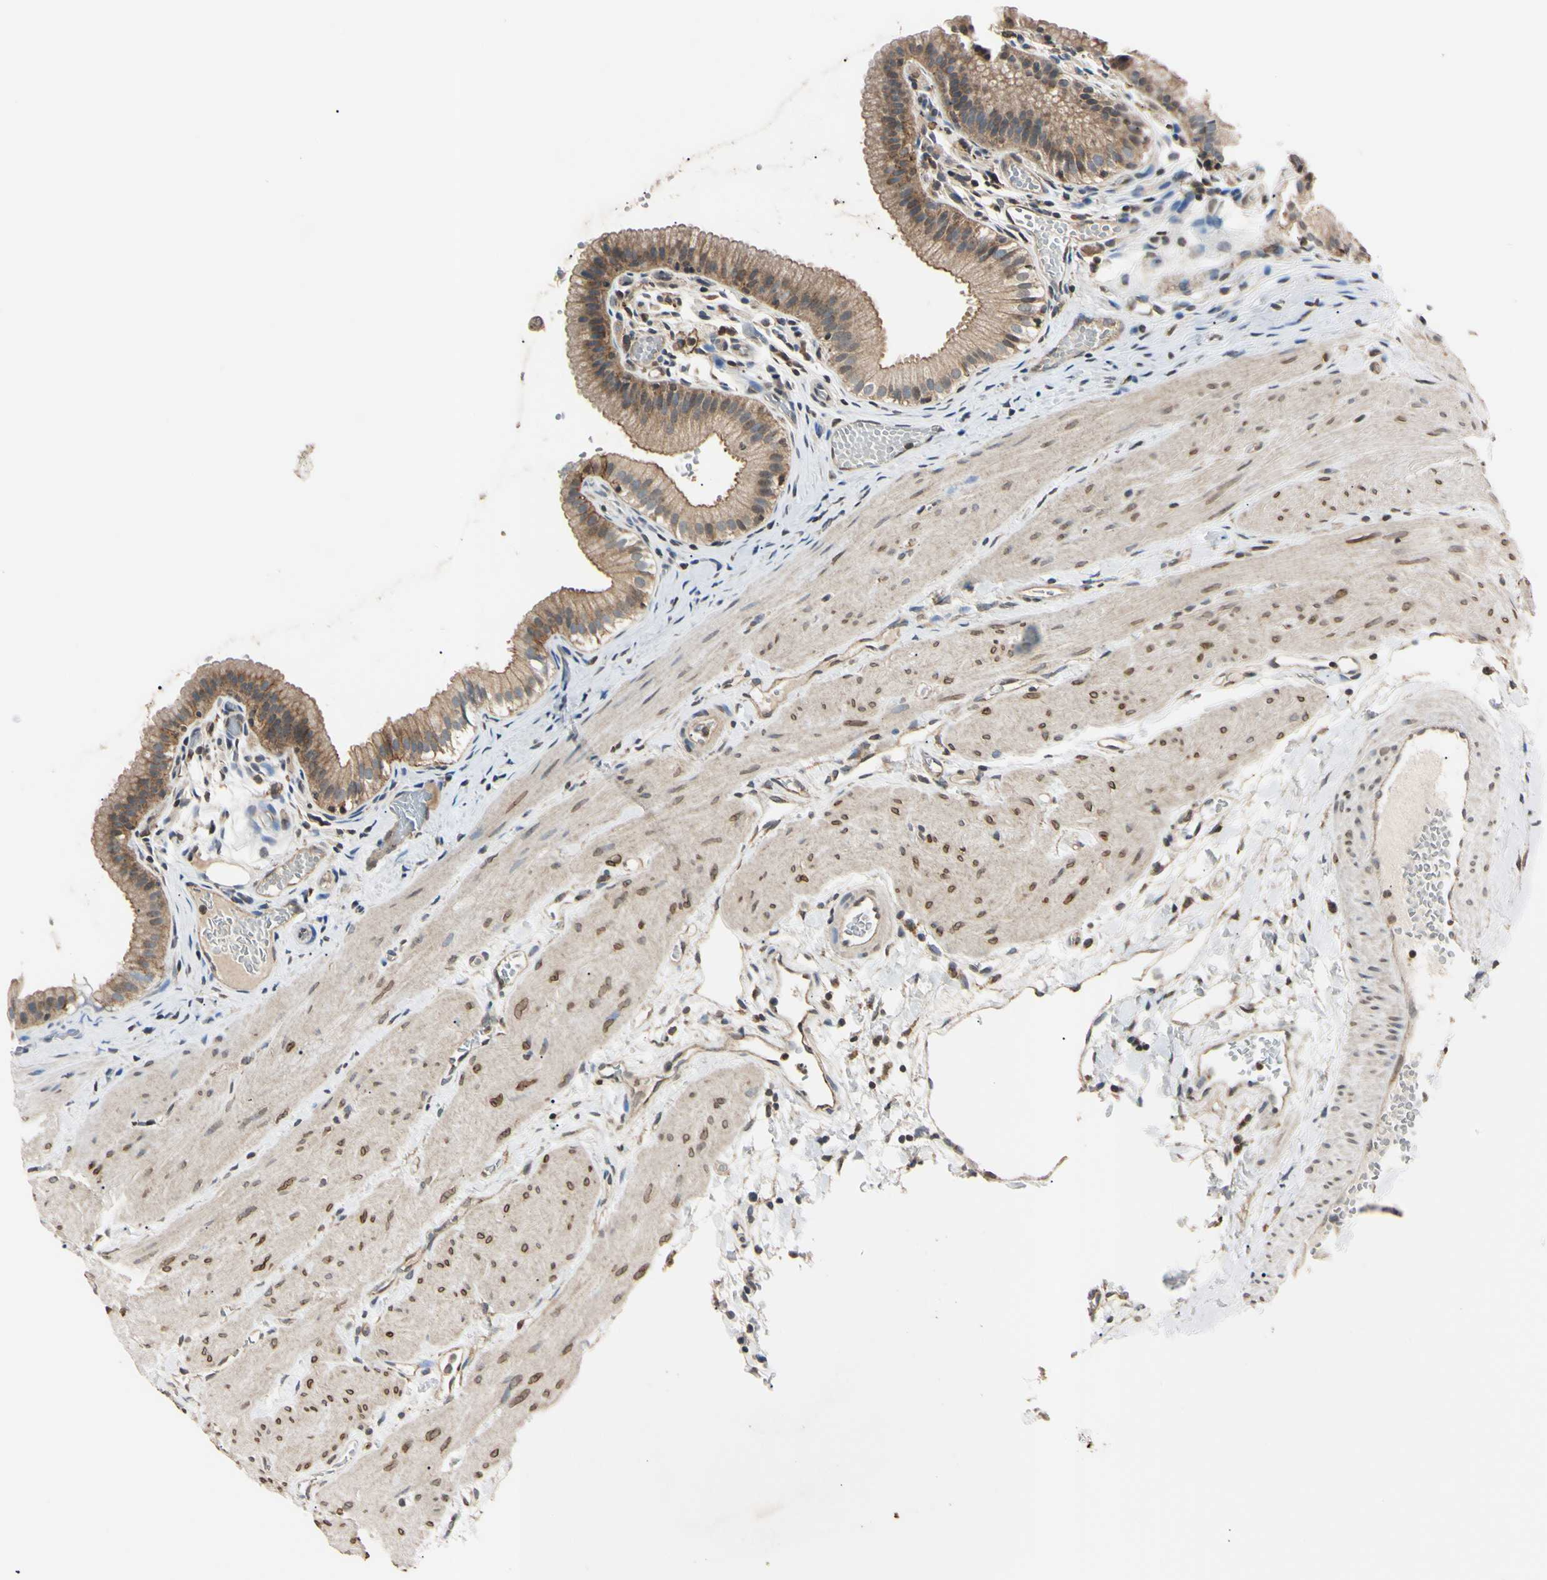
{"staining": {"intensity": "moderate", "quantity": ">75%", "location": "cytoplasmic/membranous"}, "tissue": "gallbladder", "cell_type": "Glandular cells", "image_type": "normal", "snomed": [{"axis": "morphology", "description": "Normal tissue, NOS"}, {"axis": "topography", "description": "Gallbladder"}], "caption": "Immunohistochemical staining of unremarkable human gallbladder exhibits medium levels of moderate cytoplasmic/membranous expression in approximately >75% of glandular cells.", "gene": "EPN1", "patient": {"sex": "female", "age": 26}}